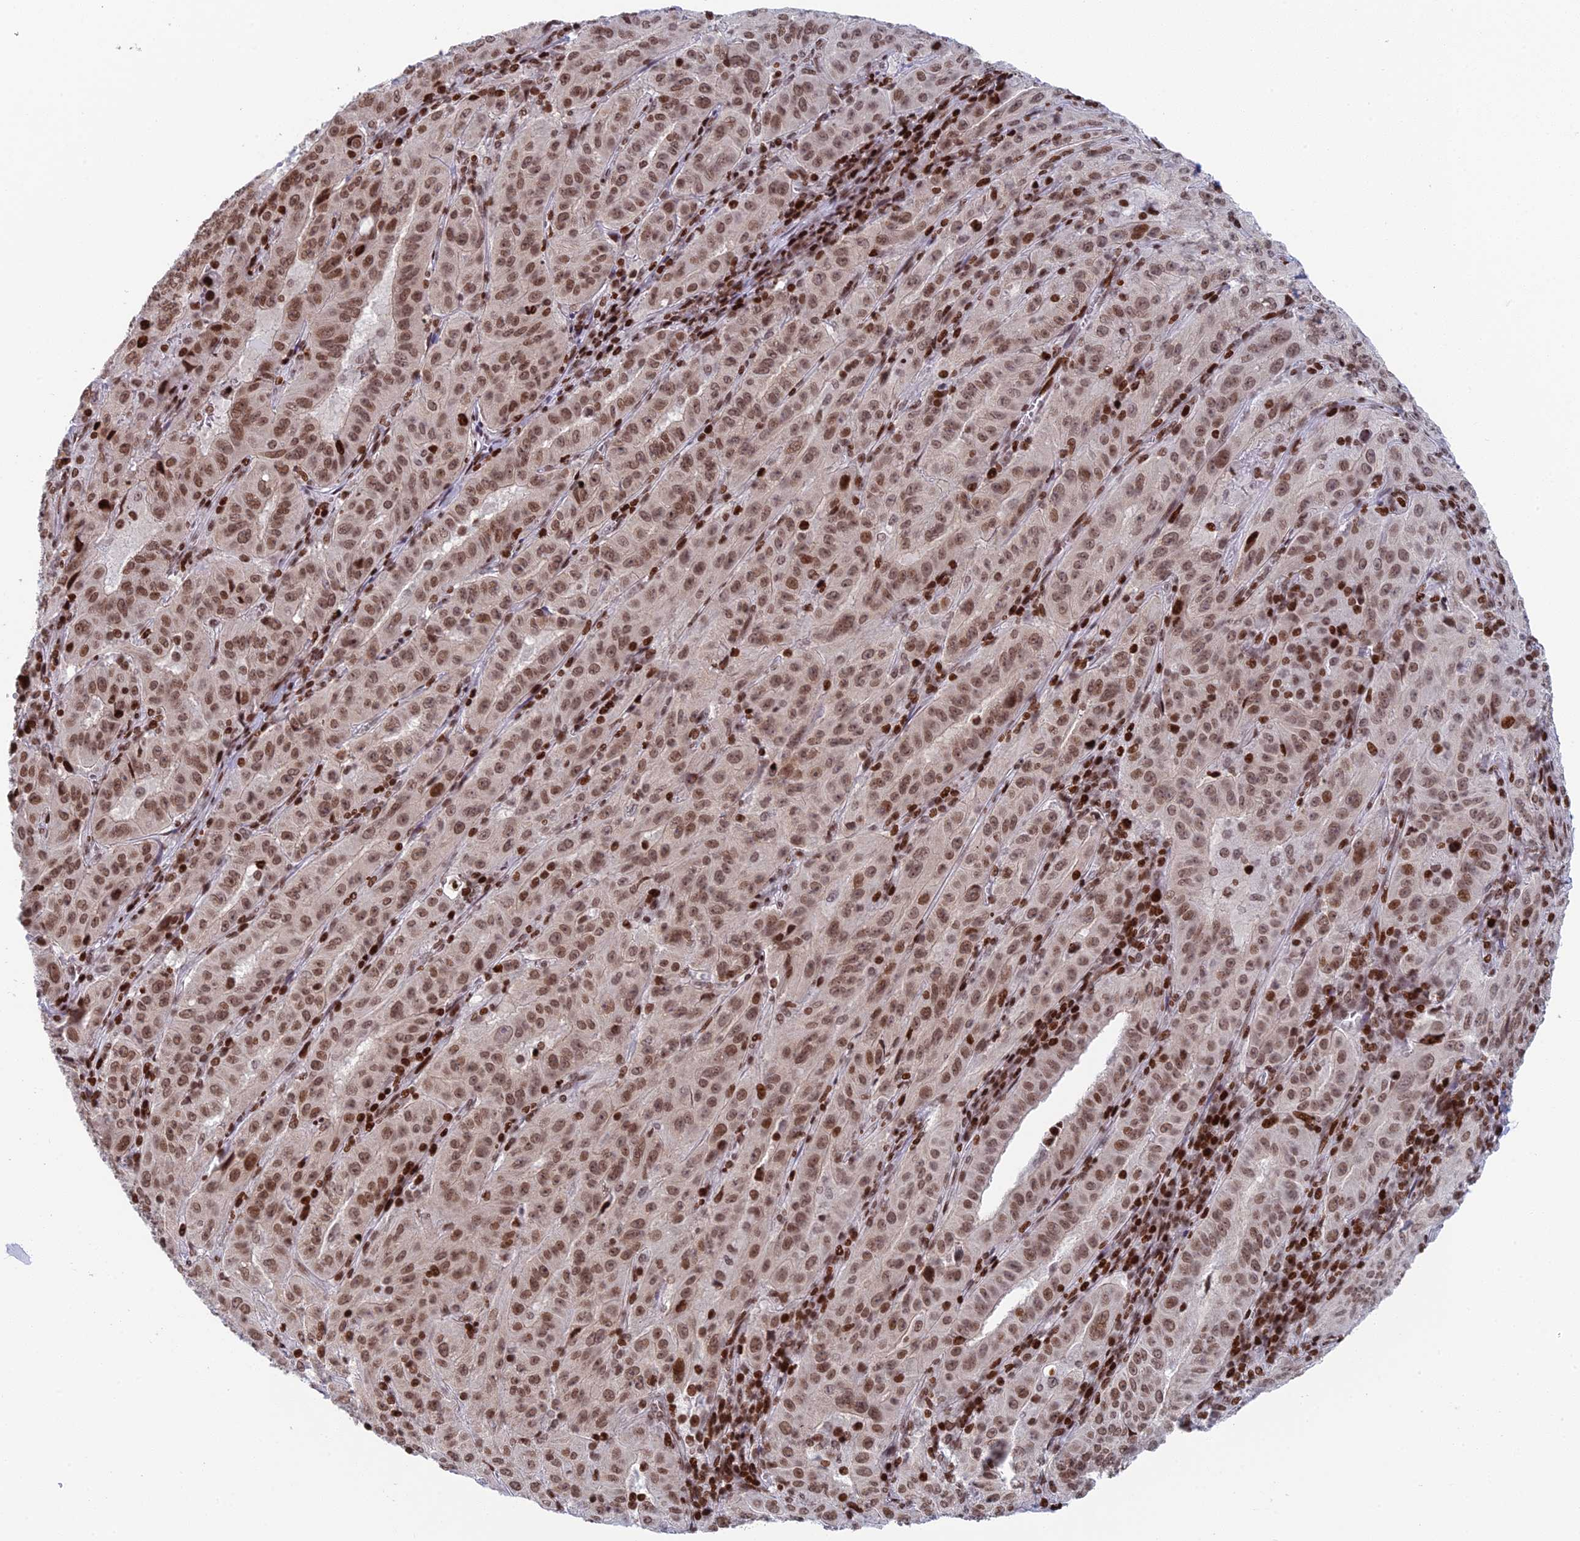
{"staining": {"intensity": "moderate", "quantity": ">75%", "location": "nuclear"}, "tissue": "pancreatic cancer", "cell_type": "Tumor cells", "image_type": "cancer", "snomed": [{"axis": "morphology", "description": "Adenocarcinoma, NOS"}, {"axis": "topography", "description": "Pancreas"}], "caption": "High-power microscopy captured an immunohistochemistry (IHC) micrograph of pancreatic cancer, revealing moderate nuclear positivity in approximately >75% of tumor cells. (IHC, brightfield microscopy, high magnification).", "gene": "RPAP1", "patient": {"sex": "male", "age": 63}}